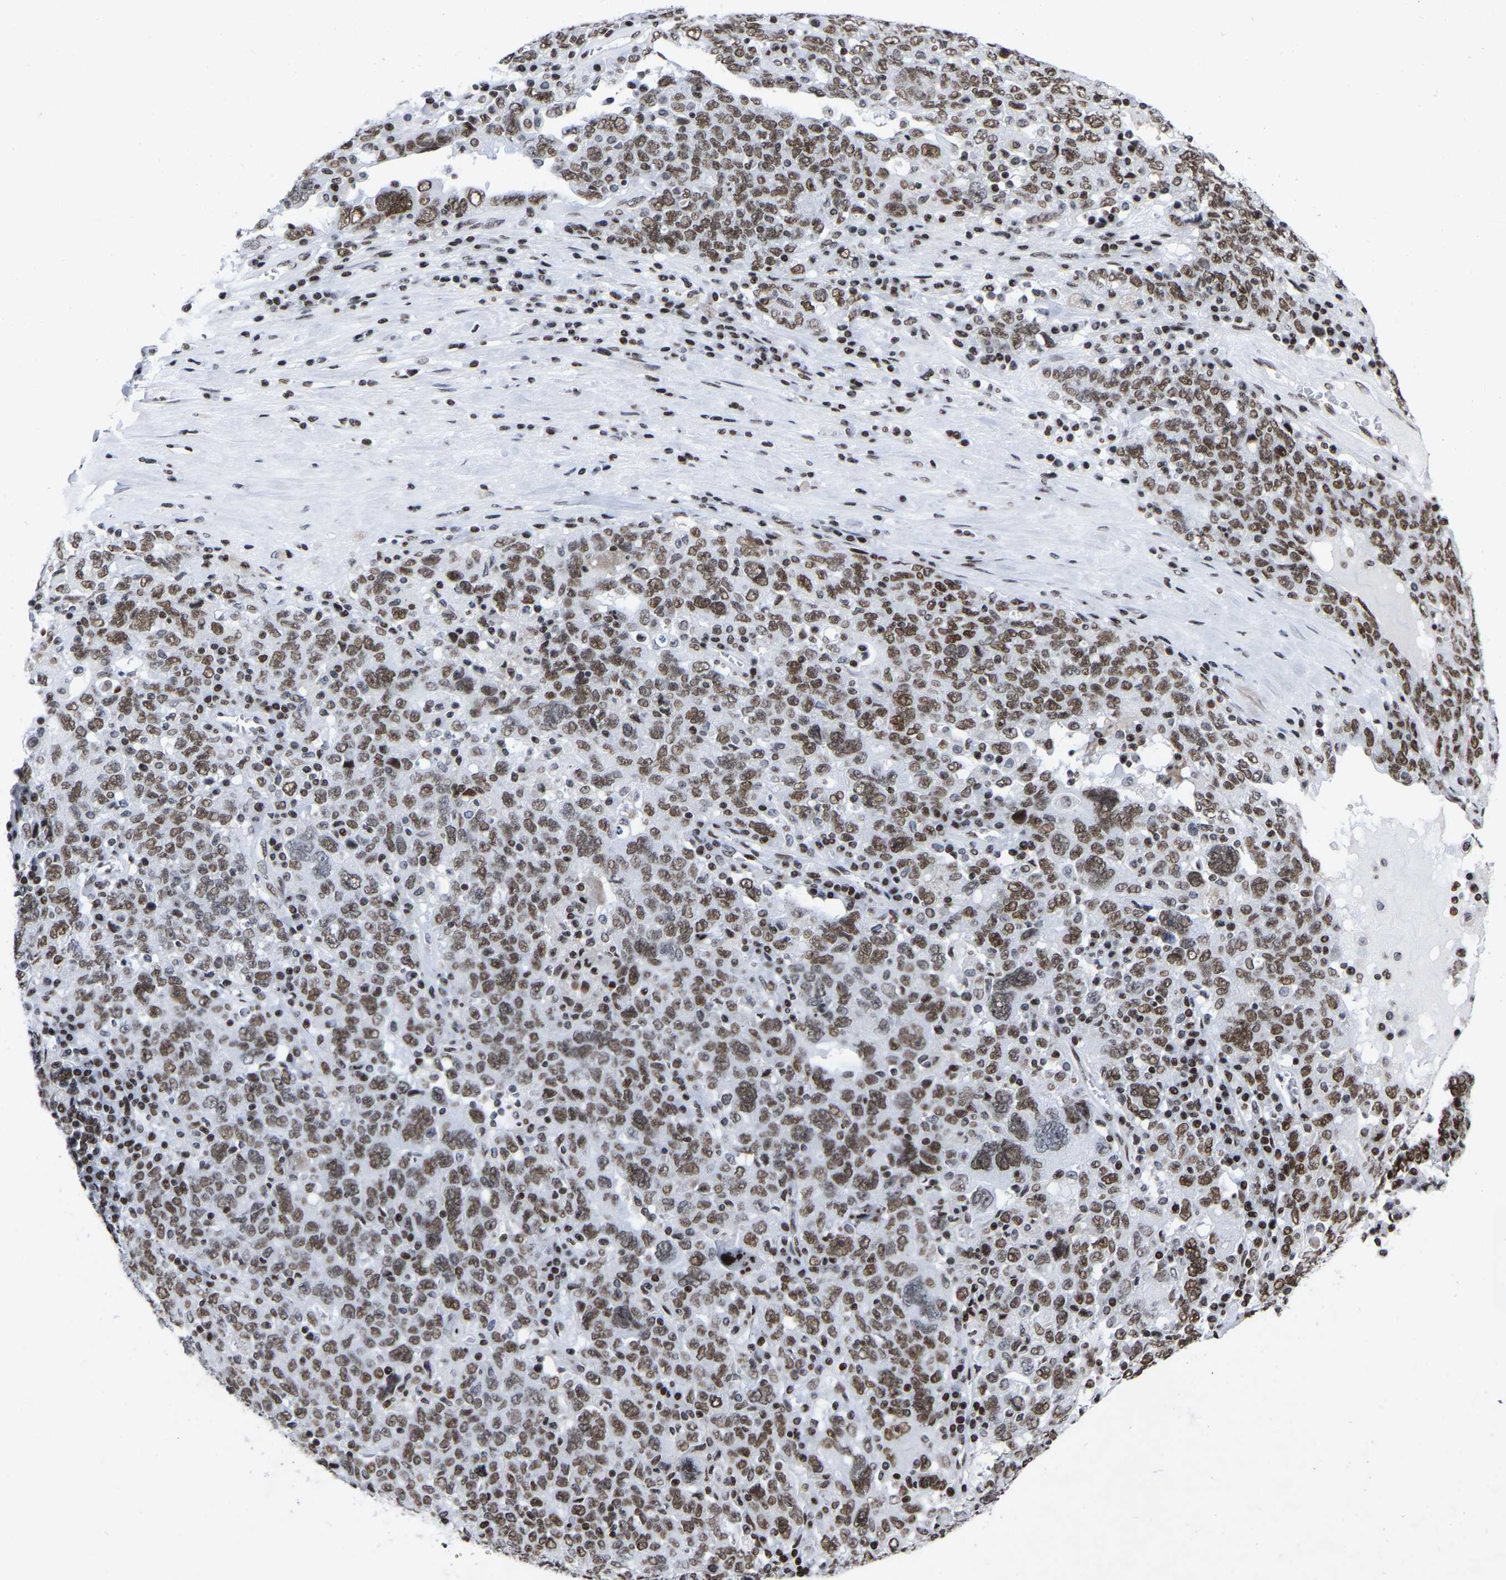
{"staining": {"intensity": "moderate", "quantity": ">75%", "location": "nuclear"}, "tissue": "ovarian cancer", "cell_type": "Tumor cells", "image_type": "cancer", "snomed": [{"axis": "morphology", "description": "Carcinoma, endometroid"}, {"axis": "topography", "description": "Ovary"}], "caption": "Immunohistochemical staining of human ovarian endometroid carcinoma shows medium levels of moderate nuclear protein expression in approximately >75% of tumor cells.", "gene": "PRCC", "patient": {"sex": "female", "age": 62}}